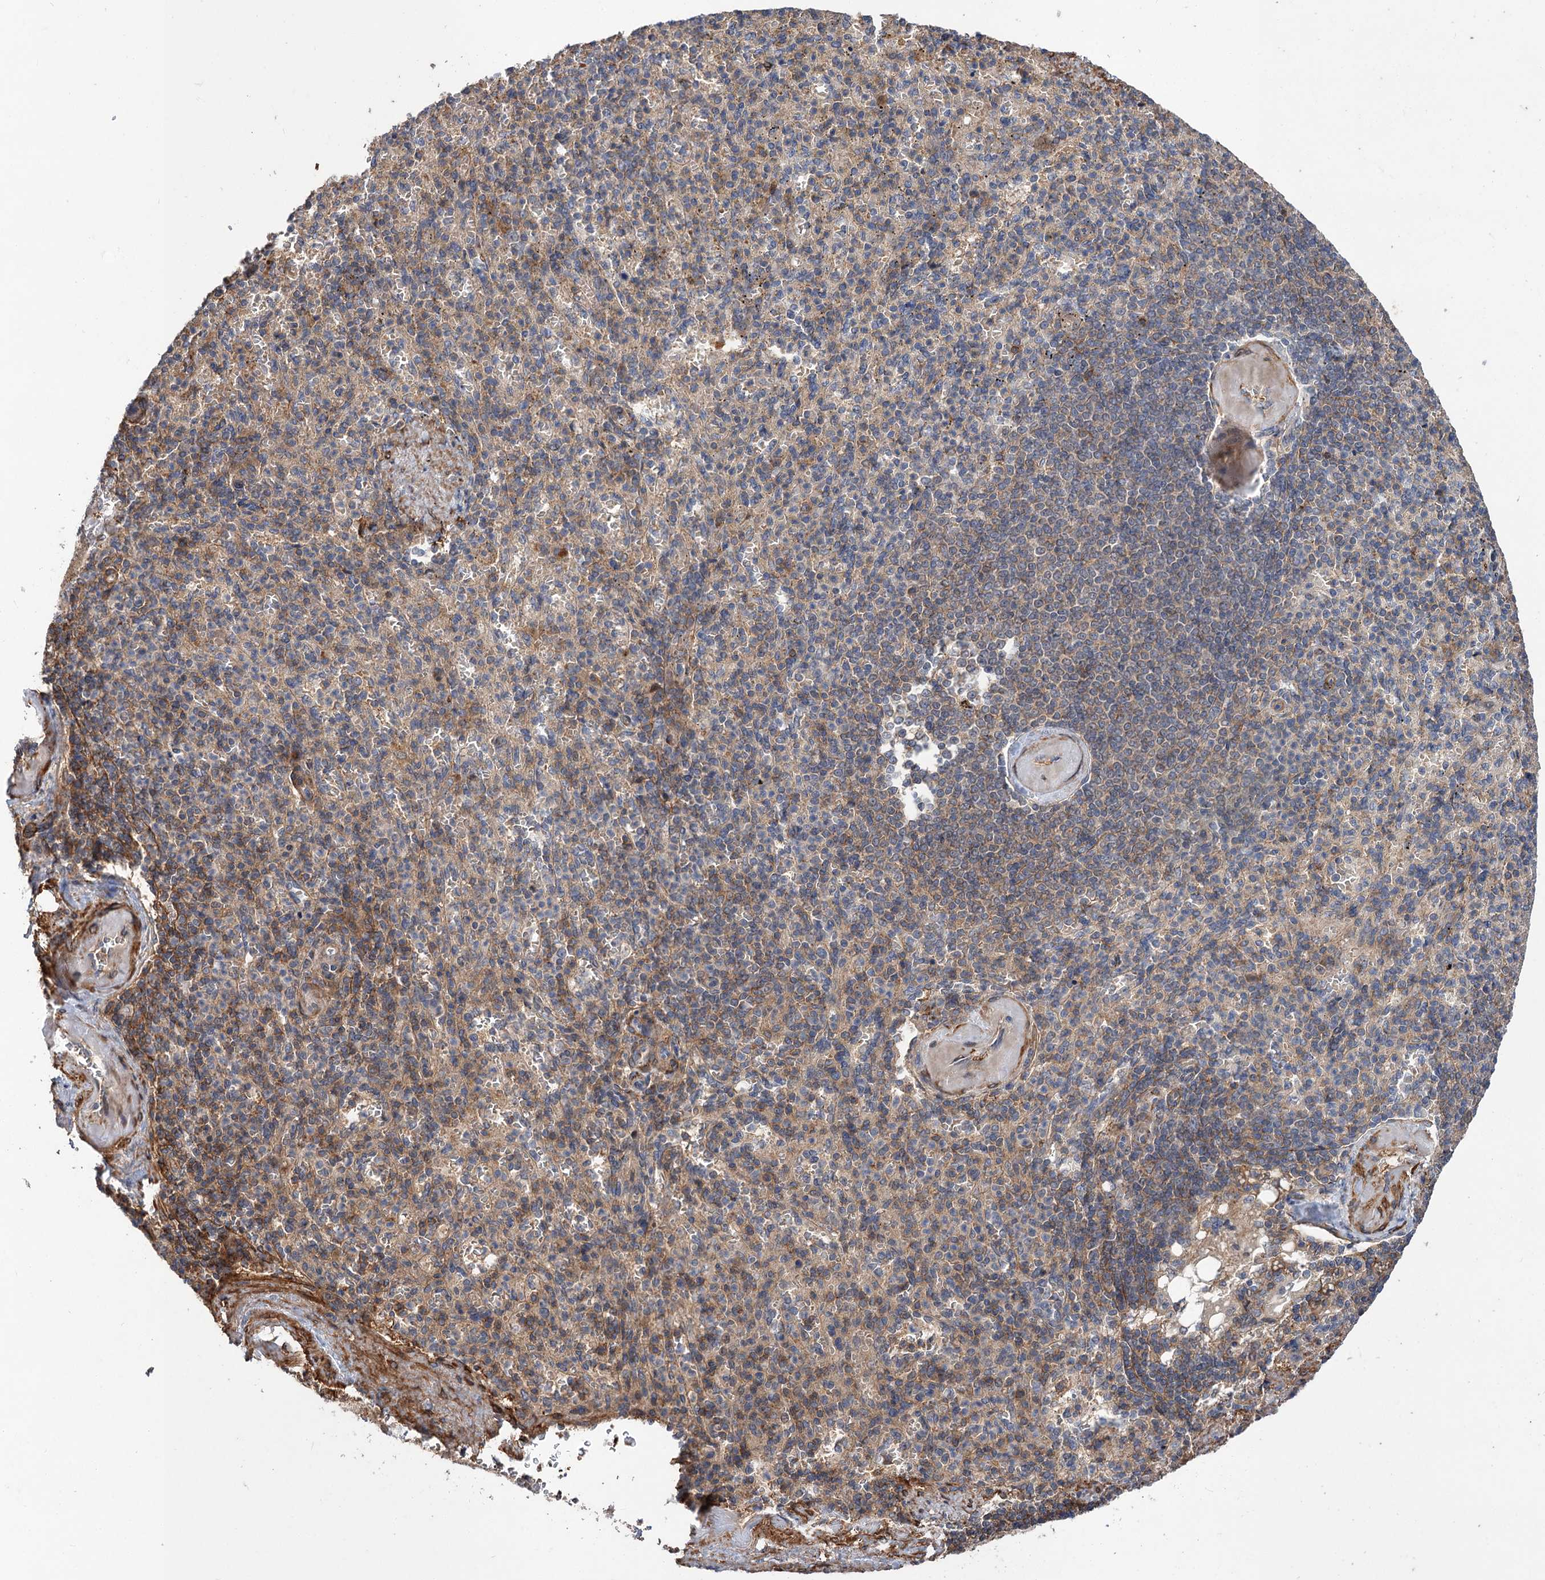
{"staining": {"intensity": "moderate", "quantity": "25%-75%", "location": "cytoplasmic/membranous"}, "tissue": "spleen", "cell_type": "Cells in red pulp", "image_type": "normal", "snomed": [{"axis": "morphology", "description": "Normal tissue, NOS"}, {"axis": "topography", "description": "Spleen"}], "caption": "Immunohistochemical staining of benign spleen demonstrates moderate cytoplasmic/membranous protein staining in about 25%-75% of cells in red pulp. Using DAB (3,3'-diaminobenzidine) (brown) and hematoxylin (blue) stains, captured at high magnification using brightfield microscopy.", "gene": "FBXW8", "patient": {"sex": "female", "age": 74}}